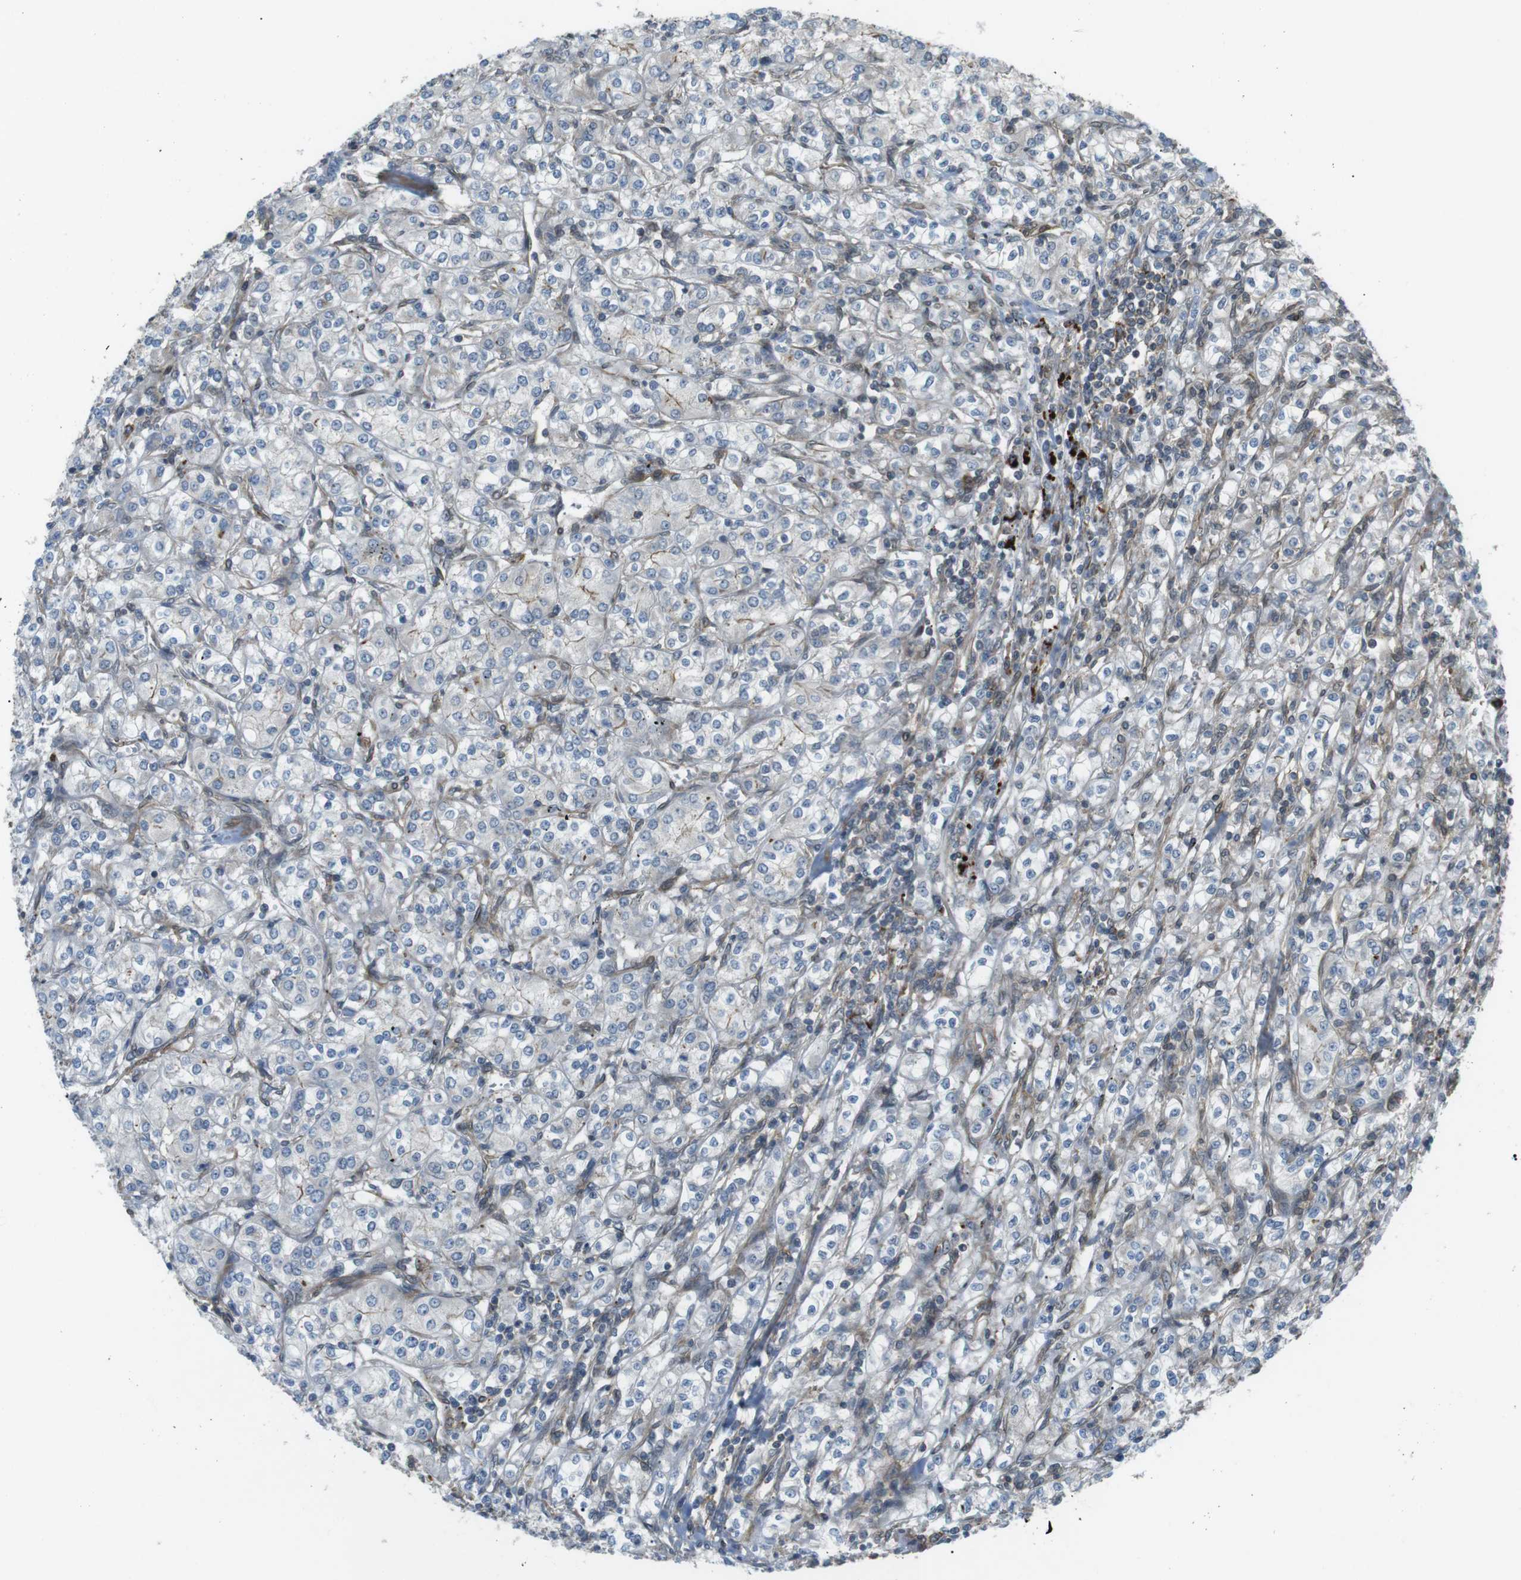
{"staining": {"intensity": "negative", "quantity": "none", "location": "none"}, "tissue": "renal cancer", "cell_type": "Tumor cells", "image_type": "cancer", "snomed": [{"axis": "morphology", "description": "Adenocarcinoma, NOS"}, {"axis": "topography", "description": "Kidney"}], "caption": "High power microscopy photomicrograph of an immunohistochemistry (IHC) photomicrograph of renal cancer (adenocarcinoma), revealing no significant expression in tumor cells. Nuclei are stained in blue.", "gene": "KANK2", "patient": {"sex": "male", "age": 77}}